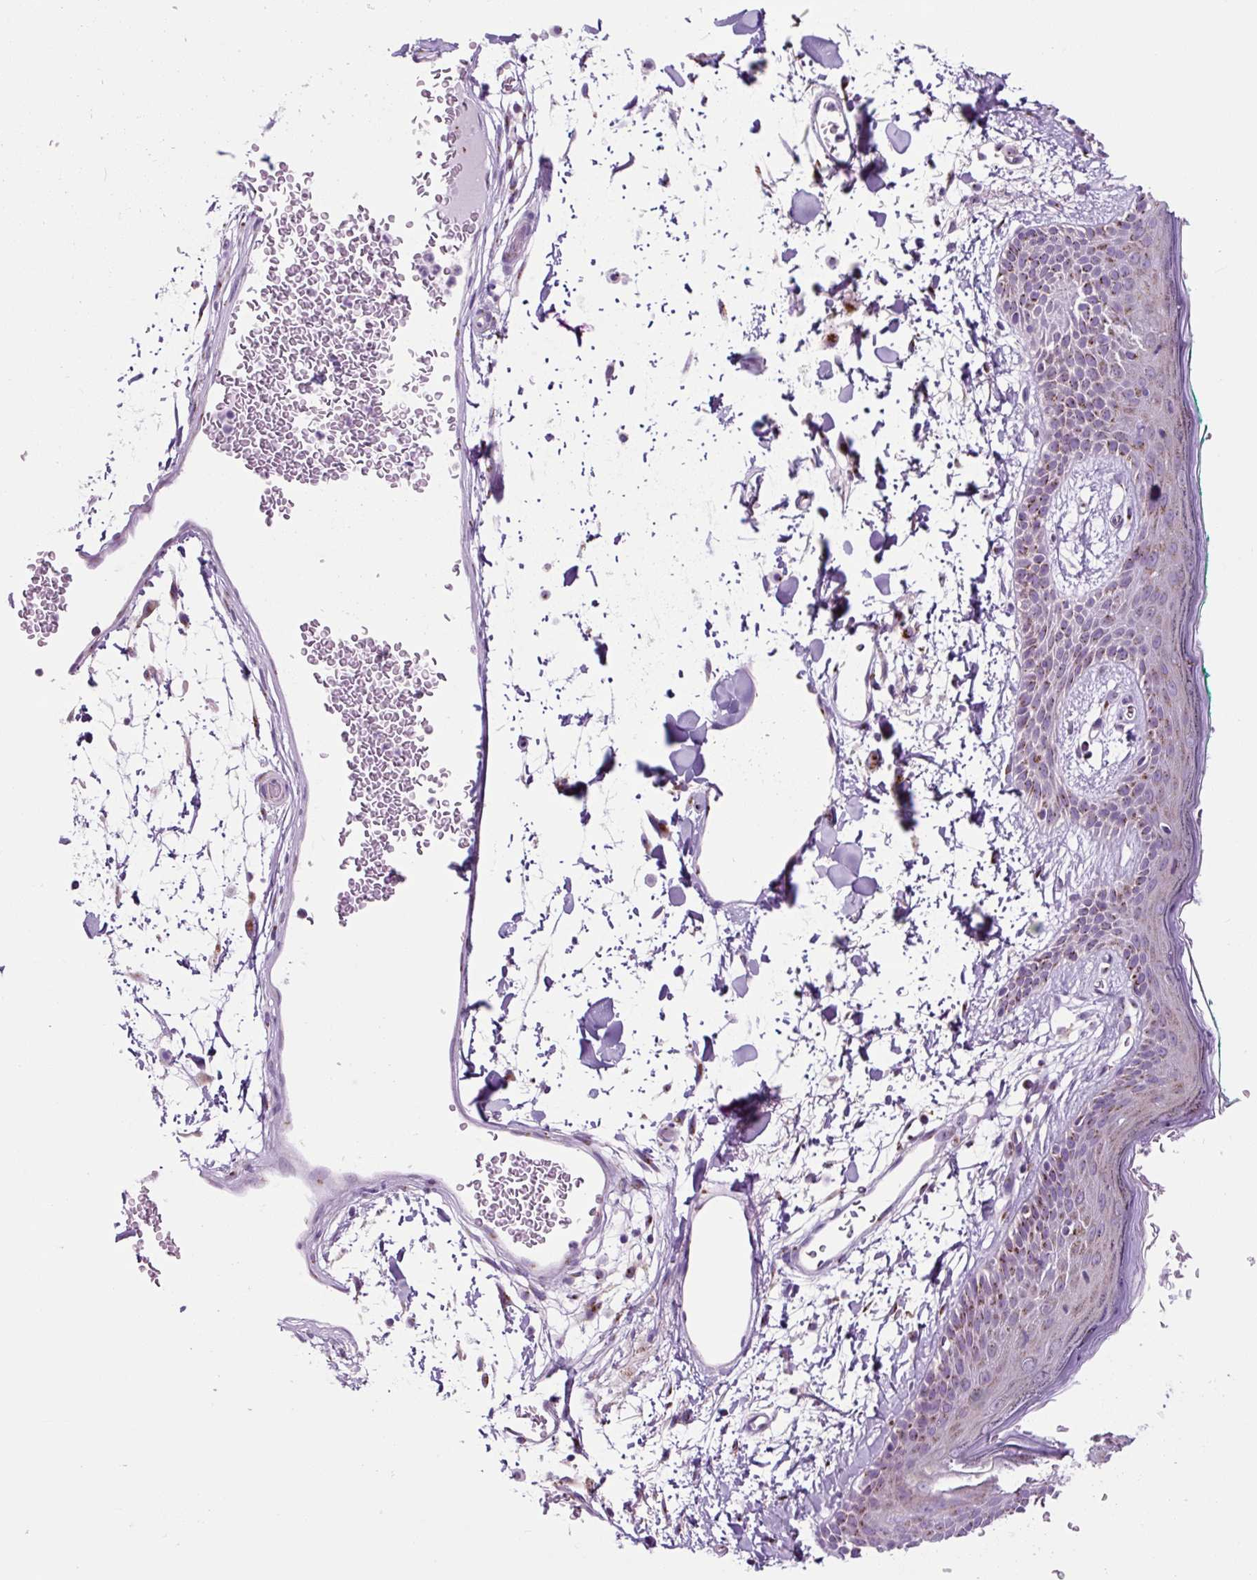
{"staining": {"intensity": "moderate", "quantity": "<25%", "location": "cytoplasmic/membranous"}, "tissue": "skin", "cell_type": "Fibroblasts", "image_type": "normal", "snomed": [{"axis": "morphology", "description": "Normal tissue, NOS"}, {"axis": "topography", "description": "Skin"}], "caption": "Moderate cytoplasmic/membranous protein positivity is seen in approximately <25% of fibroblasts in skin. The staining was performed using DAB to visualize the protein expression in brown, while the nuclei were stained in blue with hematoxylin (Magnification: 20x).", "gene": "GORASP1", "patient": {"sex": "male", "age": 79}}